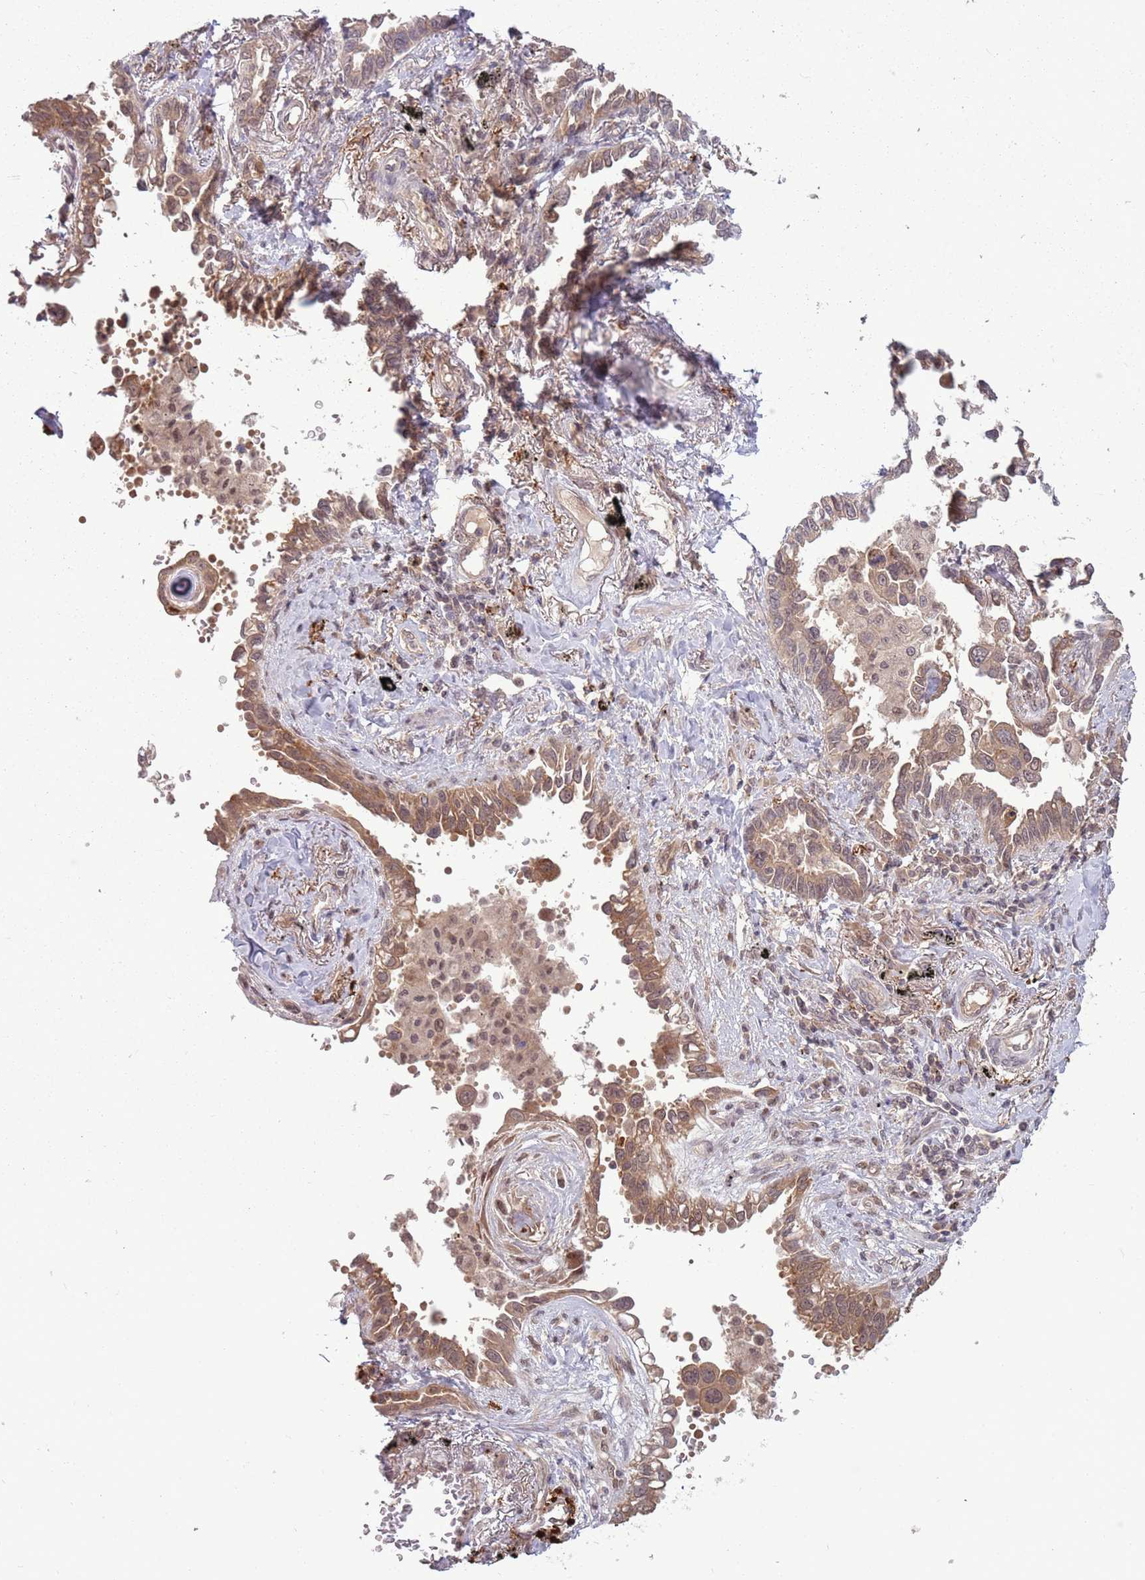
{"staining": {"intensity": "moderate", "quantity": ">75%", "location": "cytoplasmic/membranous"}, "tissue": "lung cancer", "cell_type": "Tumor cells", "image_type": "cancer", "snomed": [{"axis": "morphology", "description": "Adenocarcinoma, NOS"}, {"axis": "topography", "description": "Lung"}], "caption": "This image displays immunohistochemistry staining of lung cancer (adenocarcinoma), with medium moderate cytoplasmic/membranous expression in approximately >75% of tumor cells.", "gene": "ADAMTS3", "patient": {"sex": "male", "age": 67}}